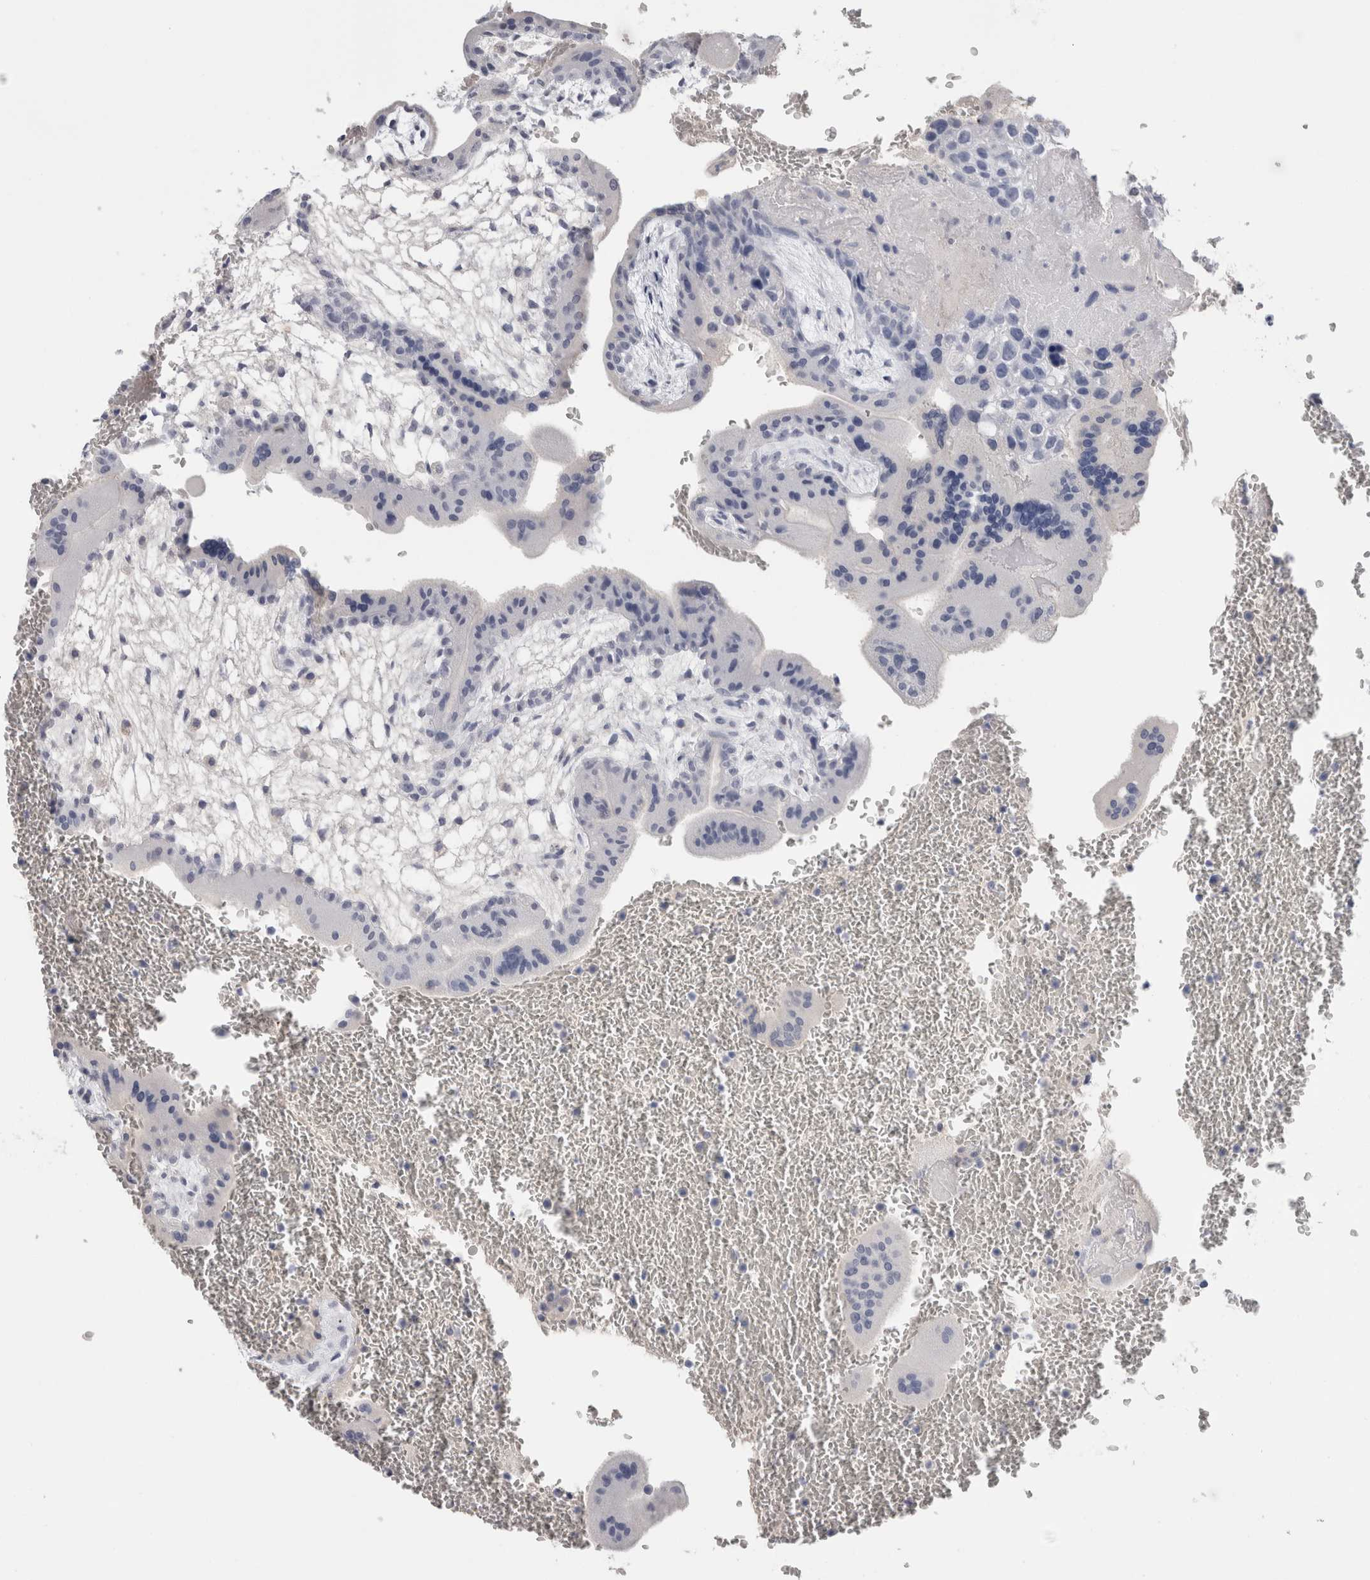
{"staining": {"intensity": "negative", "quantity": "none", "location": "none"}, "tissue": "placenta", "cell_type": "Trophoblastic cells", "image_type": "normal", "snomed": [{"axis": "morphology", "description": "Normal tissue, NOS"}, {"axis": "topography", "description": "Placenta"}], "caption": "Immunohistochemical staining of benign human placenta exhibits no significant expression in trophoblastic cells. Brightfield microscopy of immunohistochemistry (IHC) stained with DAB (brown) and hematoxylin (blue), captured at high magnification.", "gene": "FABP4", "patient": {"sex": "female", "age": 35}}